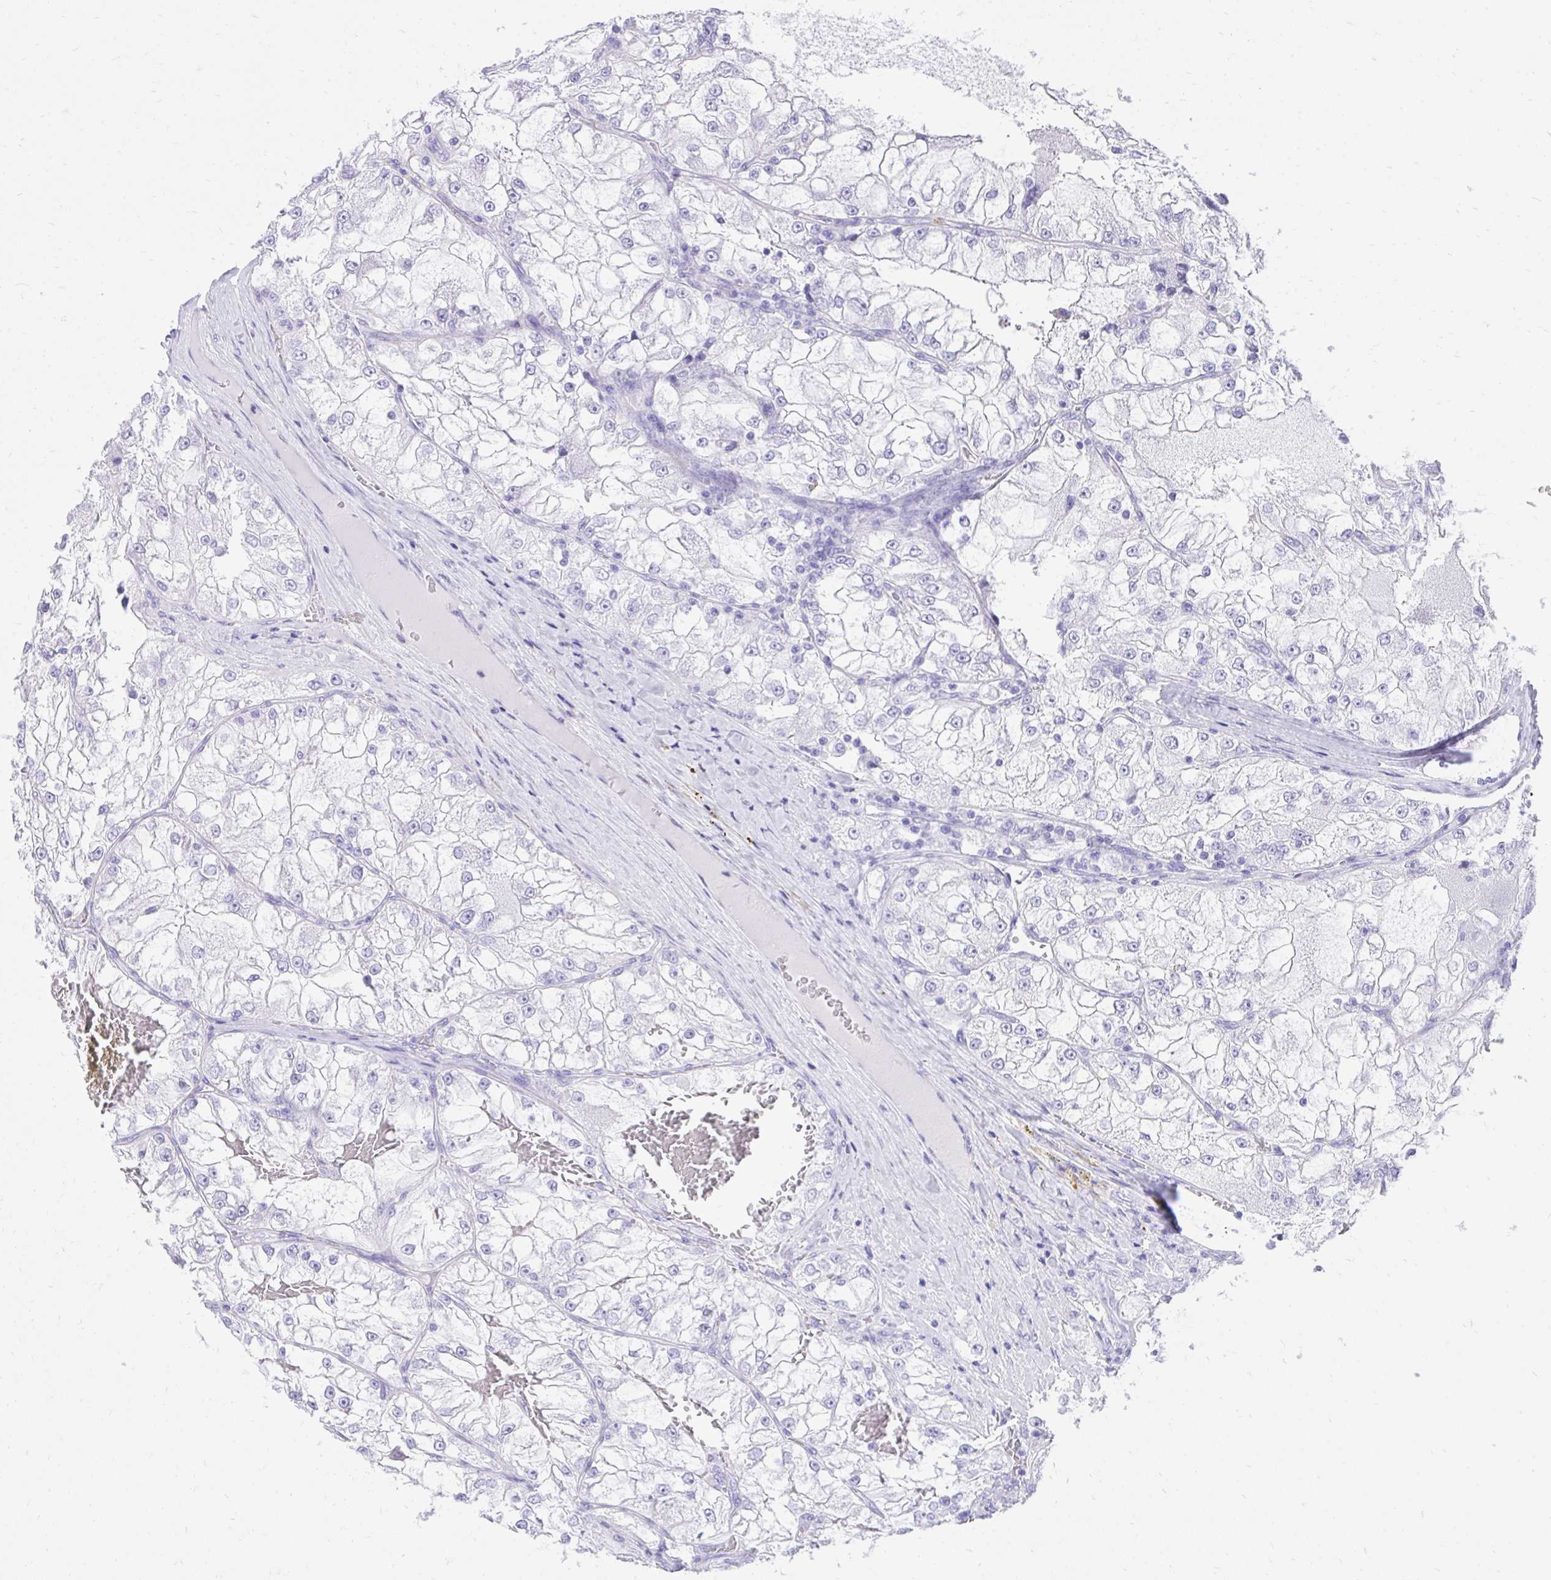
{"staining": {"intensity": "negative", "quantity": "none", "location": "none"}, "tissue": "renal cancer", "cell_type": "Tumor cells", "image_type": "cancer", "snomed": [{"axis": "morphology", "description": "Adenocarcinoma, NOS"}, {"axis": "topography", "description": "Kidney"}], "caption": "Histopathology image shows no significant protein expression in tumor cells of renal cancer.", "gene": "KCNN4", "patient": {"sex": "female", "age": 72}}